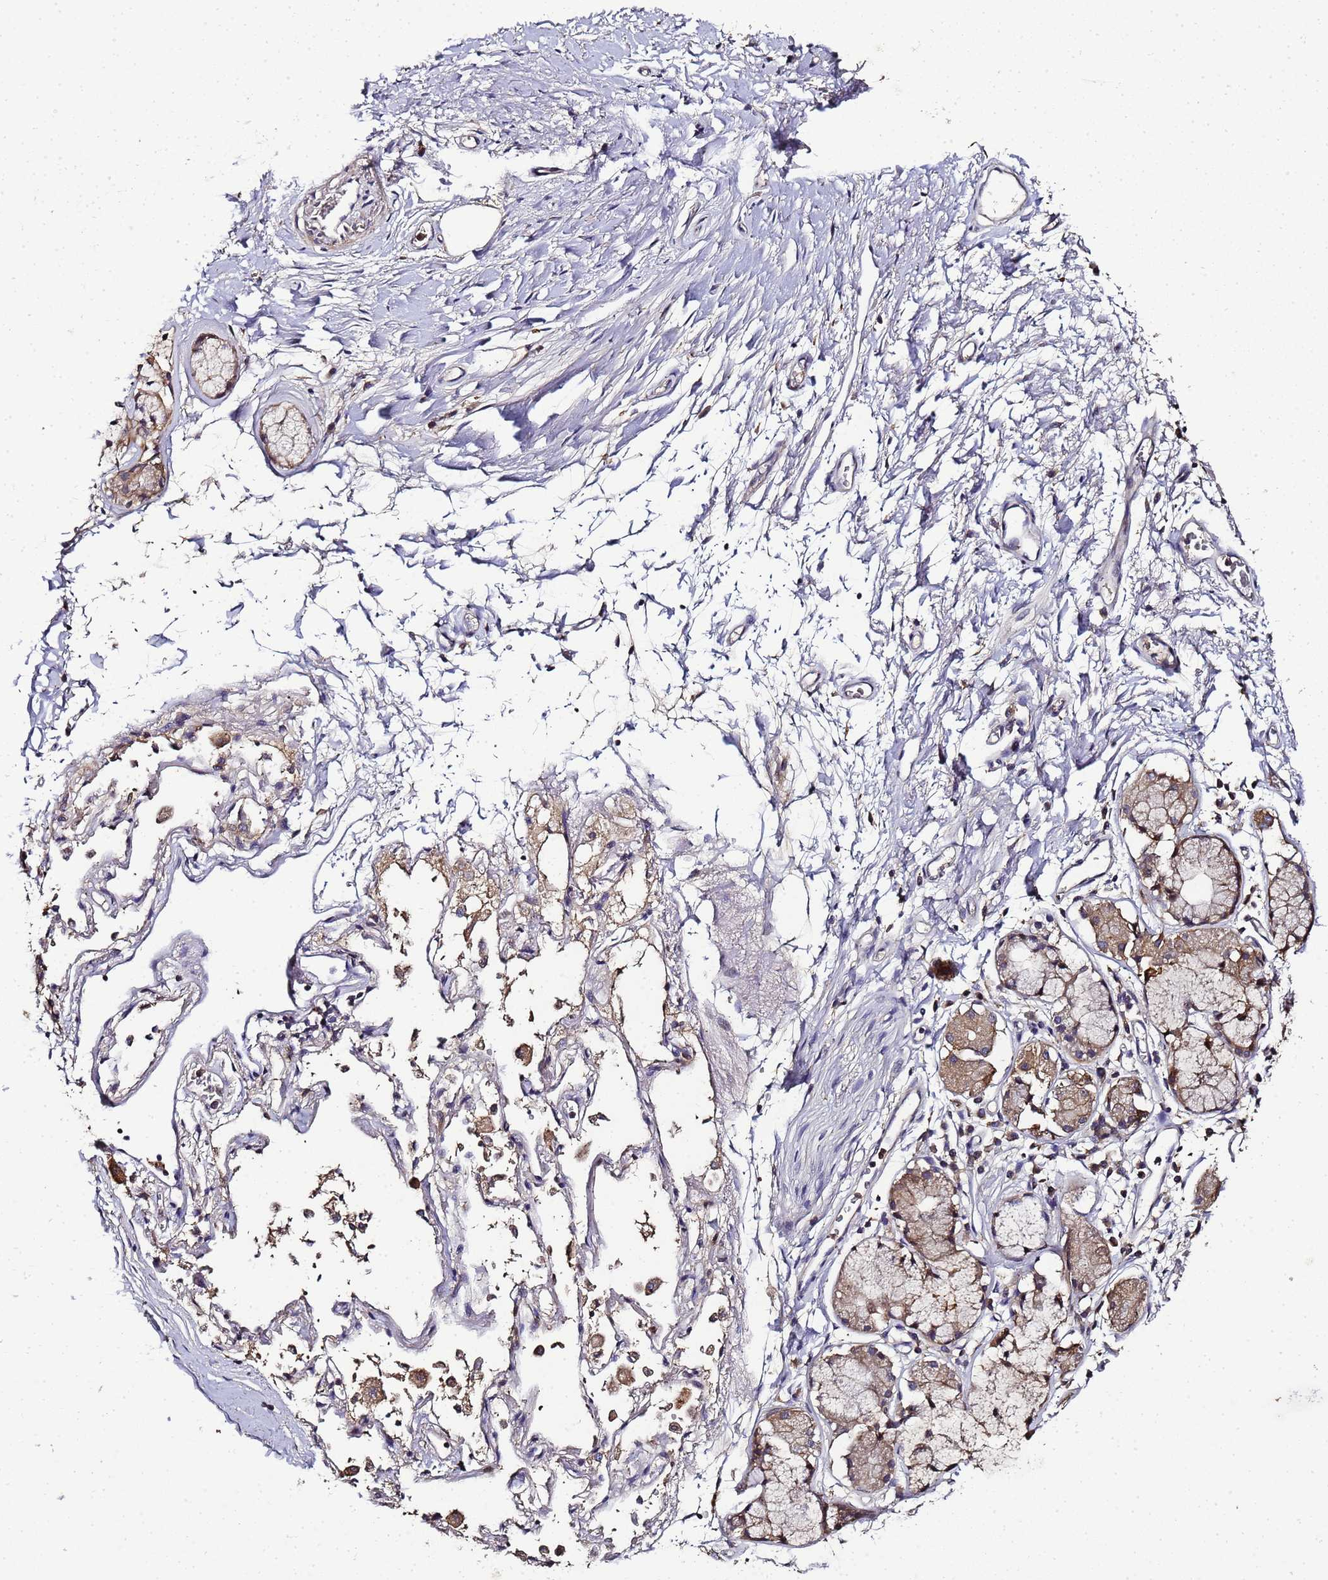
{"staining": {"intensity": "negative", "quantity": "none", "location": "none"}, "tissue": "adipose tissue", "cell_type": "Adipocytes", "image_type": "normal", "snomed": [{"axis": "morphology", "description": "Normal tissue, NOS"}, {"axis": "topography", "description": "Cartilage tissue"}], "caption": "Photomicrograph shows no protein positivity in adipocytes of unremarkable adipose tissue.", "gene": "LGI4", "patient": {"sex": "male", "age": 73}}